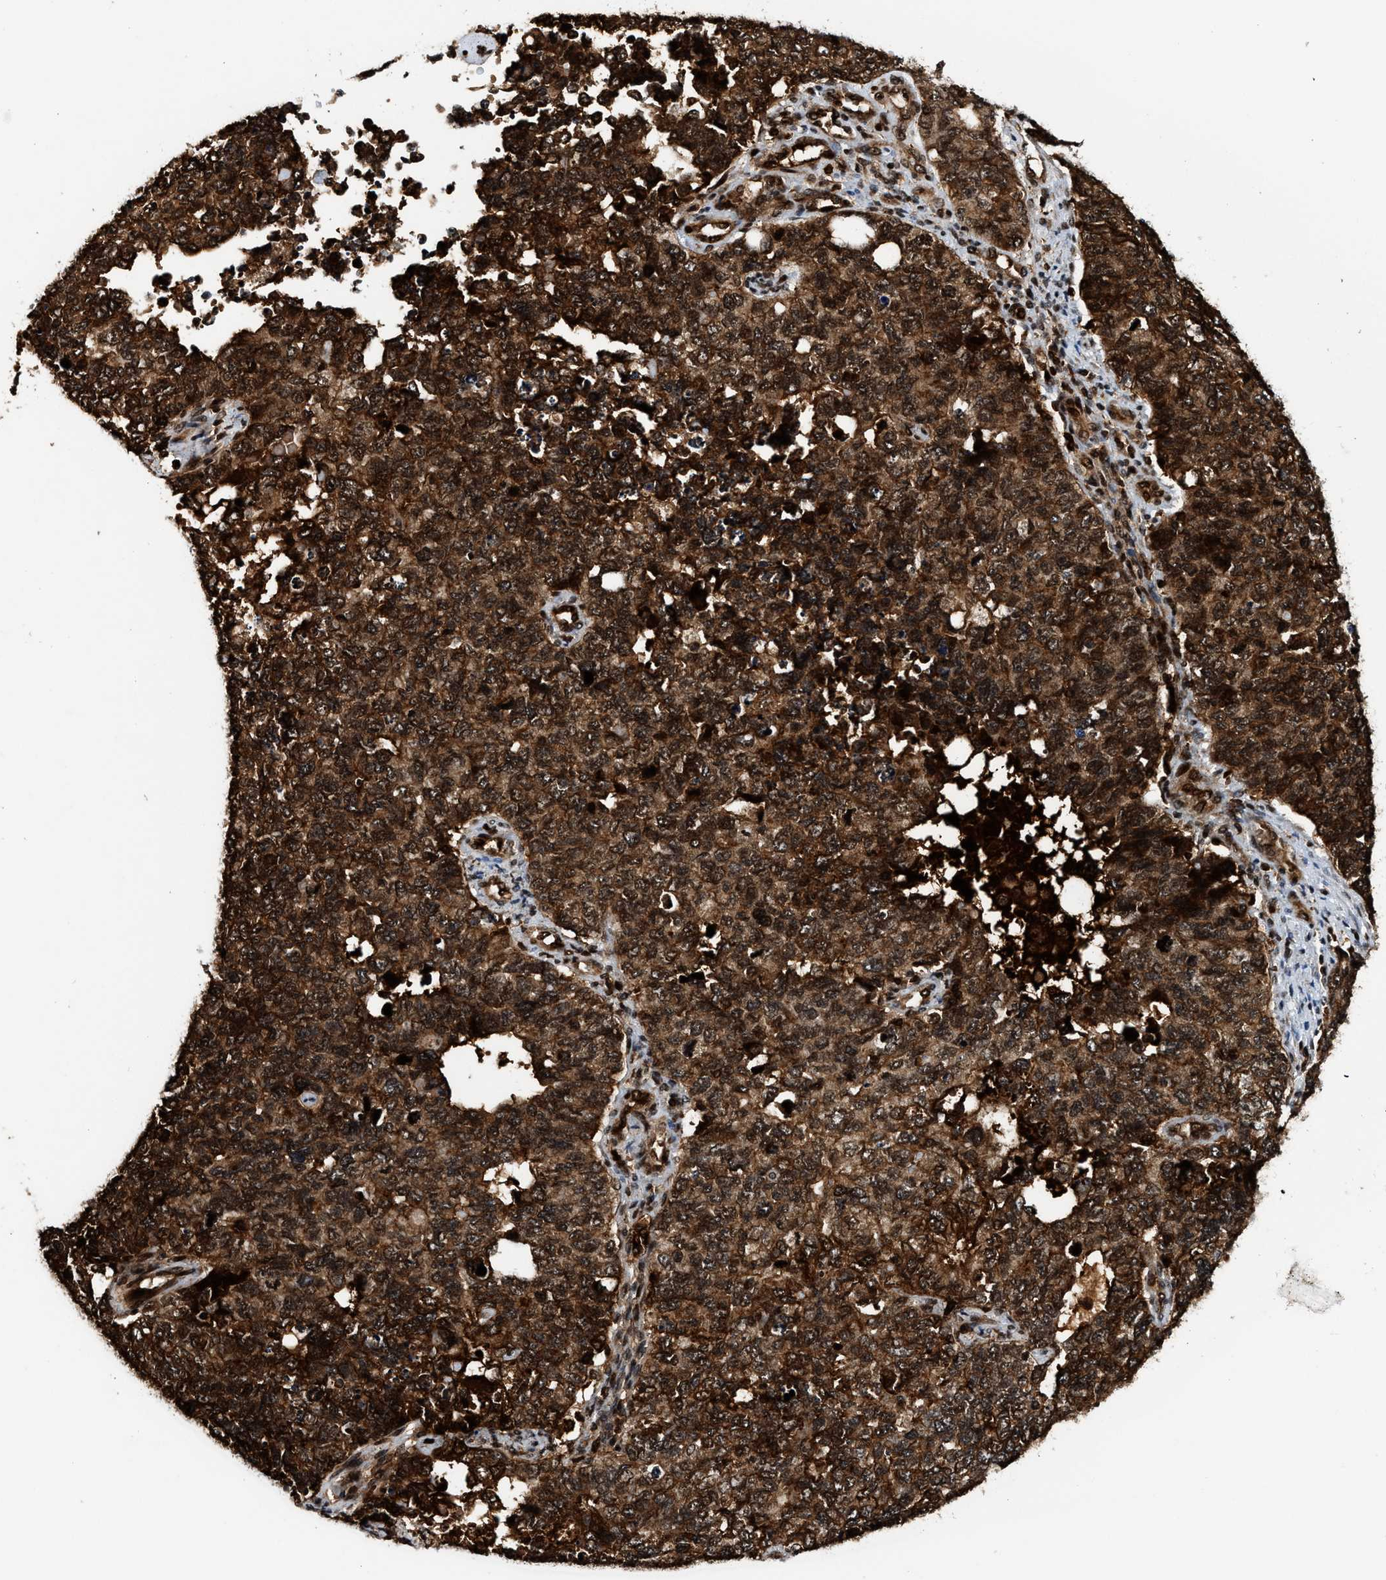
{"staining": {"intensity": "strong", "quantity": ">75%", "location": "cytoplasmic/membranous,nuclear"}, "tissue": "cervical cancer", "cell_type": "Tumor cells", "image_type": "cancer", "snomed": [{"axis": "morphology", "description": "Squamous cell carcinoma, NOS"}, {"axis": "topography", "description": "Cervix"}], "caption": "This photomicrograph exhibits cervical squamous cell carcinoma stained with immunohistochemistry to label a protein in brown. The cytoplasmic/membranous and nuclear of tumor cells show strong positivity for the protein. Nuclei are counter-stained blue.", "gene": "MDM2", "patient": {"sex": "female", "age": 63}}